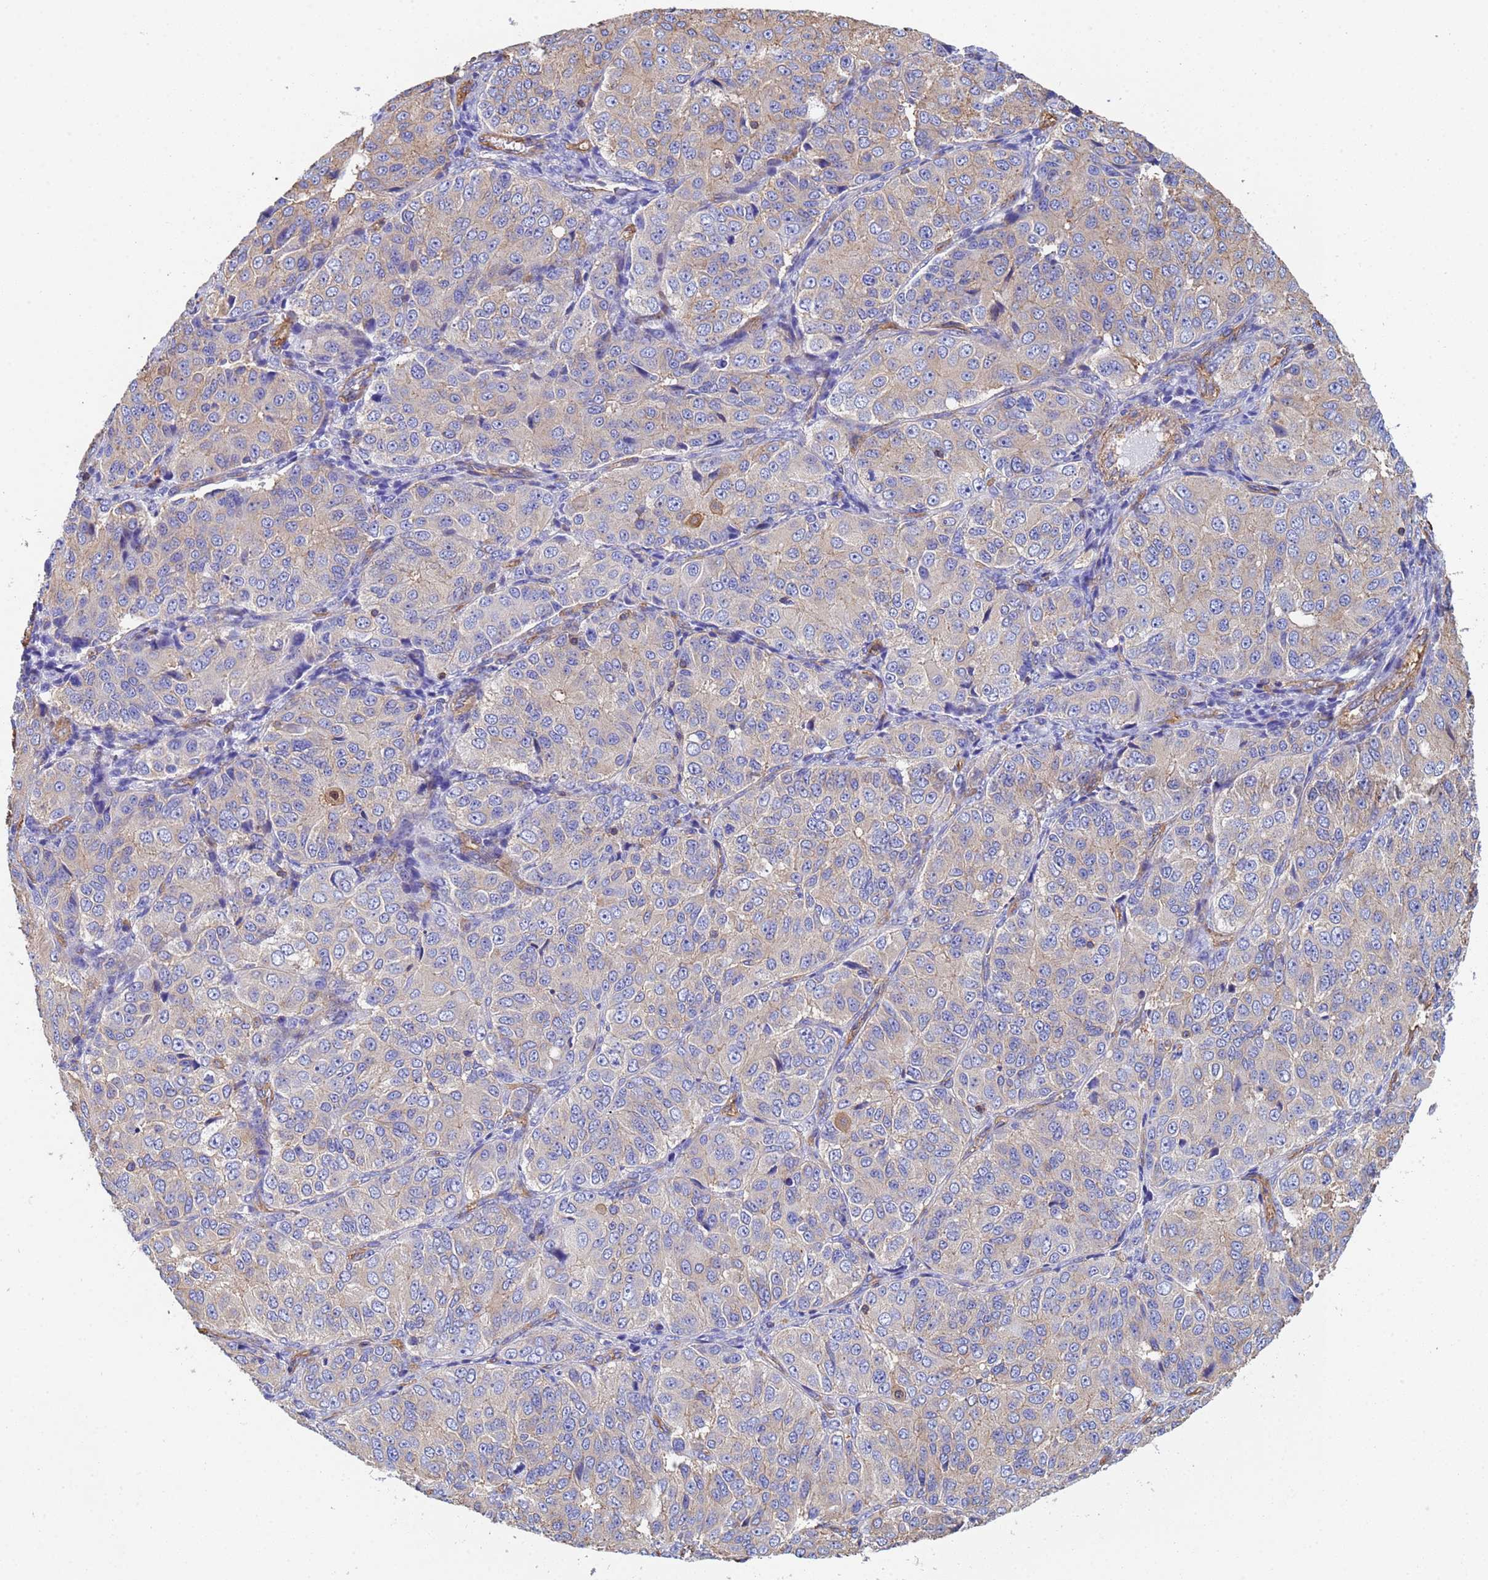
{"staining": {"intensity": "negative", "quantity": "none", "location": "none"}, "tissue": "ovarian cancer", "cell_type": "Tumor cells", "image_type": "cancer", "snomed": [{"axis": "morphology", "description": "Carcinoma, endometroid"}, {"axis": "topography", "description": "Ovary"}], "caption": "Human ovarian cancer (endometroid carcinoma) stained for a protein using IHC reveals no staining in tumor cells.", "gene": "MYL12A", "patient": {"sex": "female", "age": 51}}